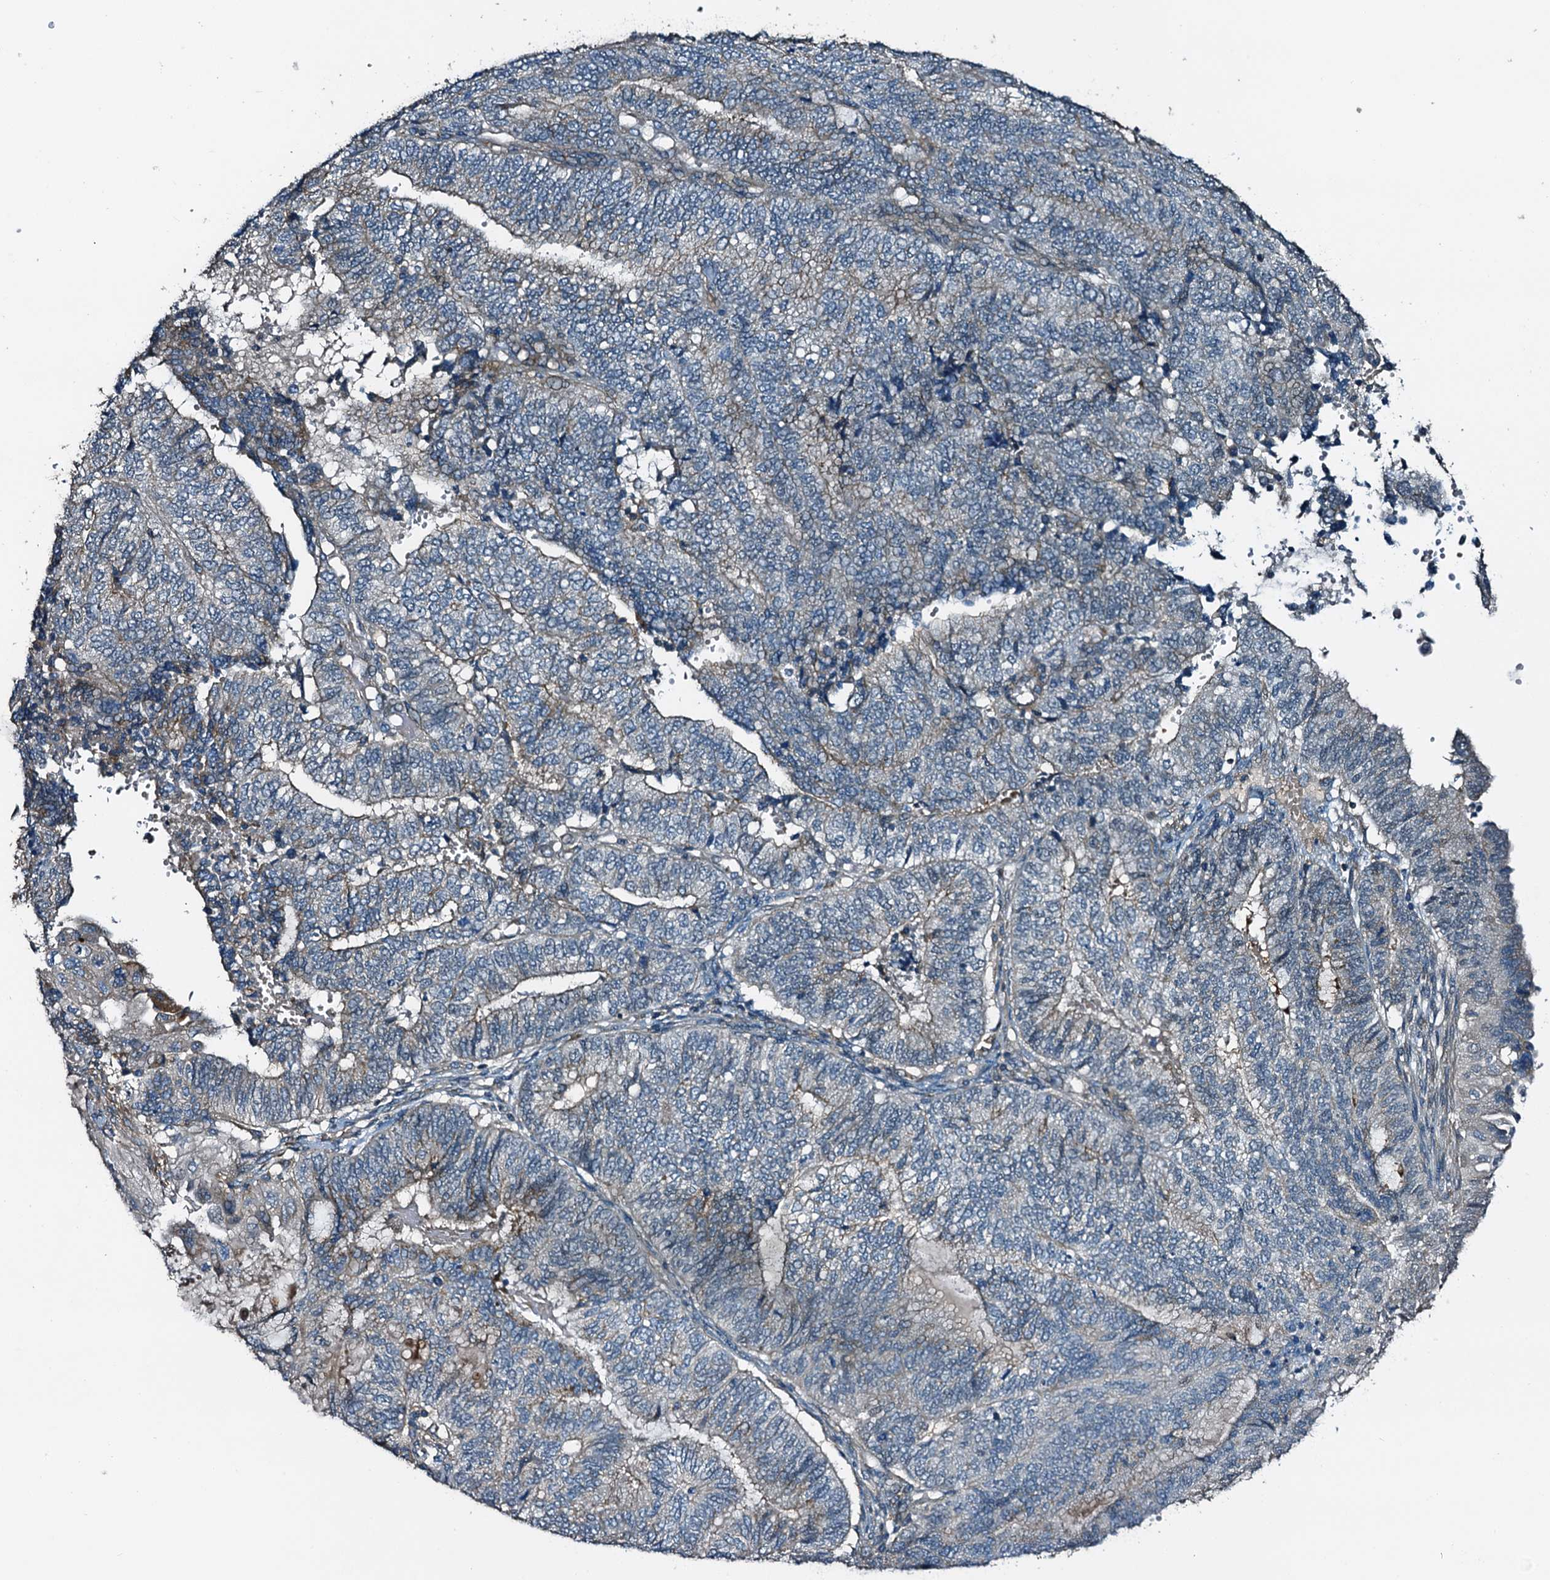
{"staining": {"intensity": "weak", "quantity": "<25%", "location": "cytoplasmic/membranous"}, "tissue": "endometrial cancer", "cell_type": "Tumor cells", "image_type": "cancer", "snomed": [{"axis": "morphology", "description": "Adenocarcinoma, NOS"}, {"axis": "topography", "description": "Uterus"}, {"axis": "topography", "description": "Endometrium"}], "caption": "An IHC photomicrograph of adenocarcinoma (endometrial) is shown. There is no staining in tumor cells of adenocarcinoma (endometrial). The staining is performed using DAB brown chromogen with nuclei counter-stained in using hematoxylin.", "gene": "DUOXA1", "patient": {"sex": "female", "age": 70}}